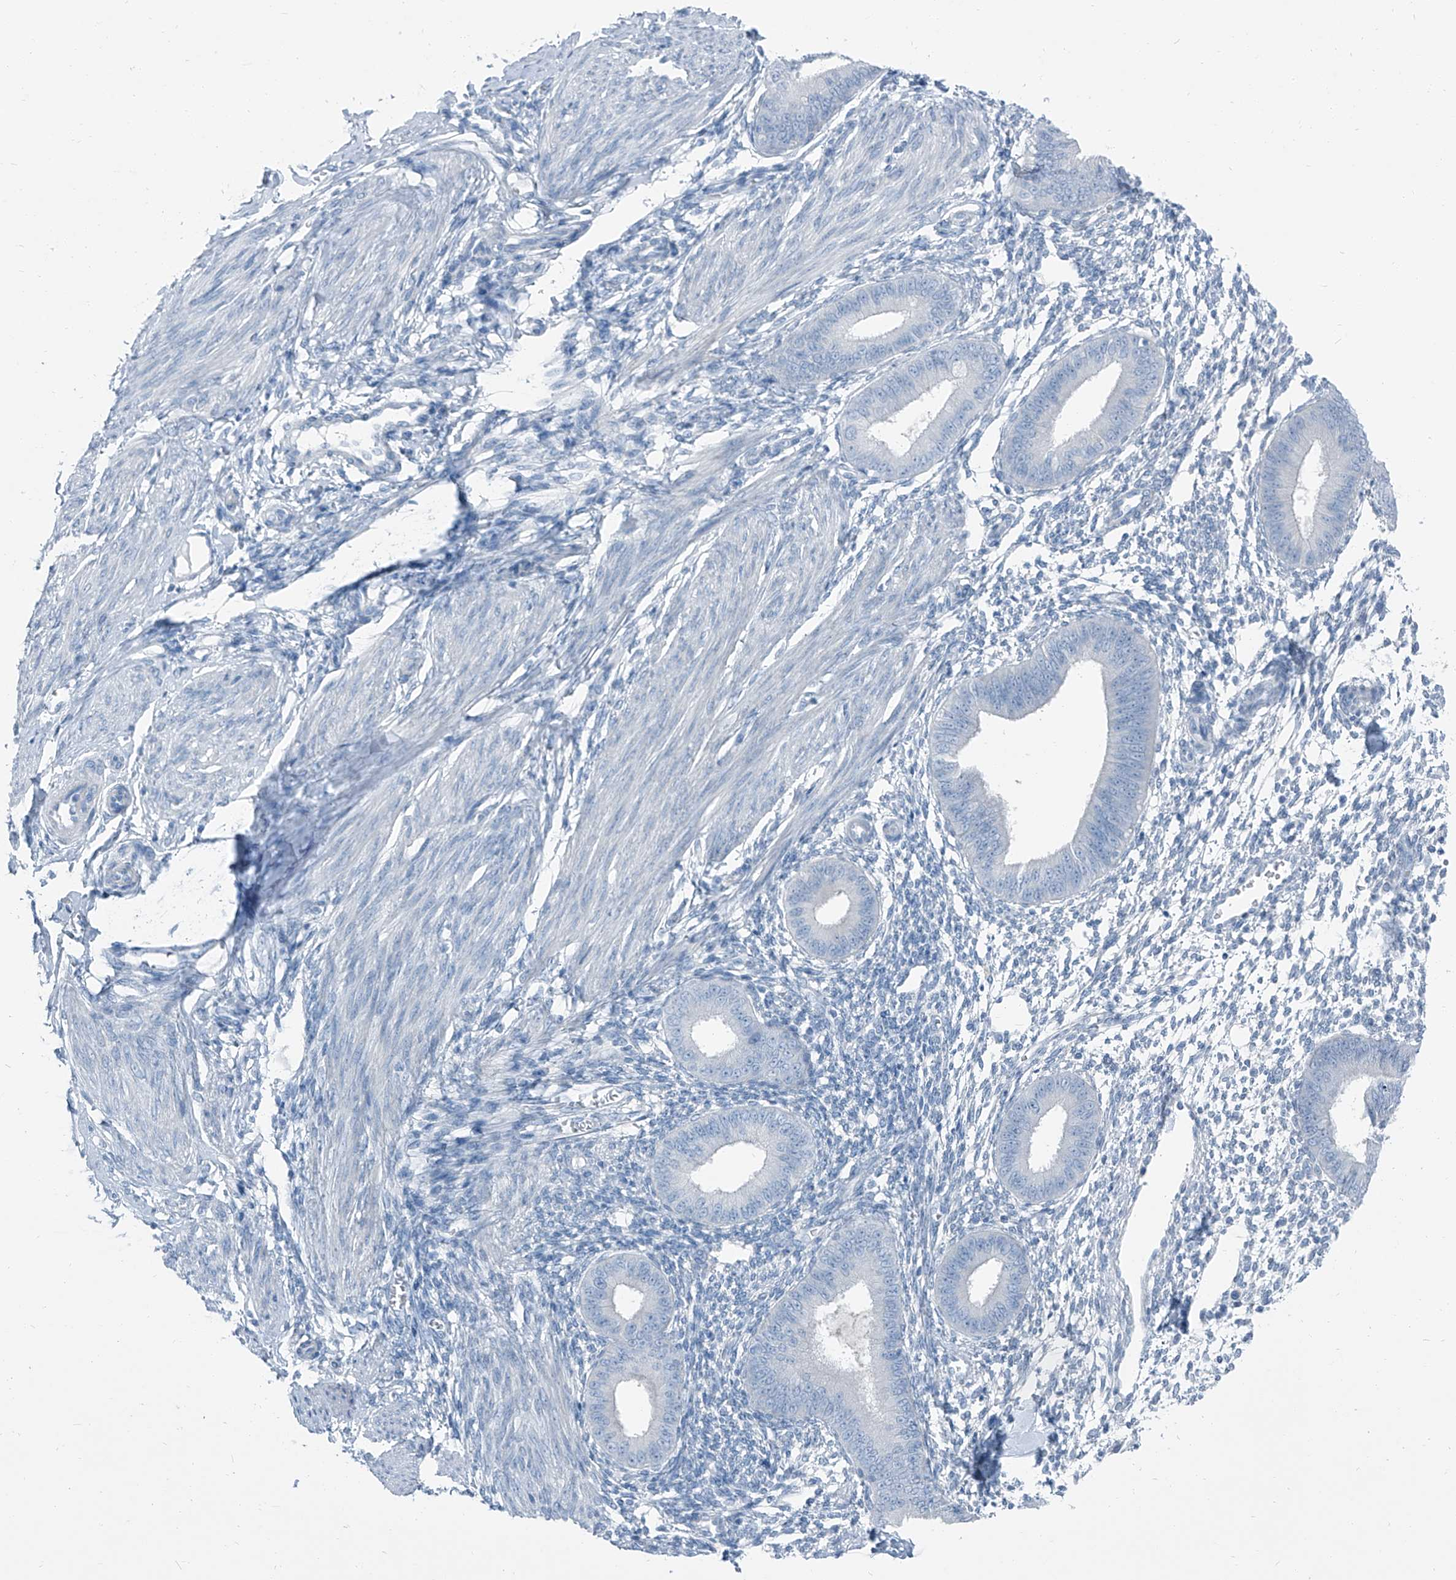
{"staining": {"intensity": "negative", "quantity": "none", "location": "none"}, "tissue": "endometrium", "cell_type": "Cells in endometrial stroma", "image_type": "normal", "snomed": [{"axis": "morphology", "description": "Normal tissue, NOS"}, {"axis": "topography", "description": "Uterus"}, {"axis": "topography", "description": "Endometrium"}], "caption": "Unremarkable endometrium was stained to show a protein in brown. There is no significant staining in cells in endometrial stroma.", "gene": "RGN", "patient": {"sex": "female", "age": 48}}